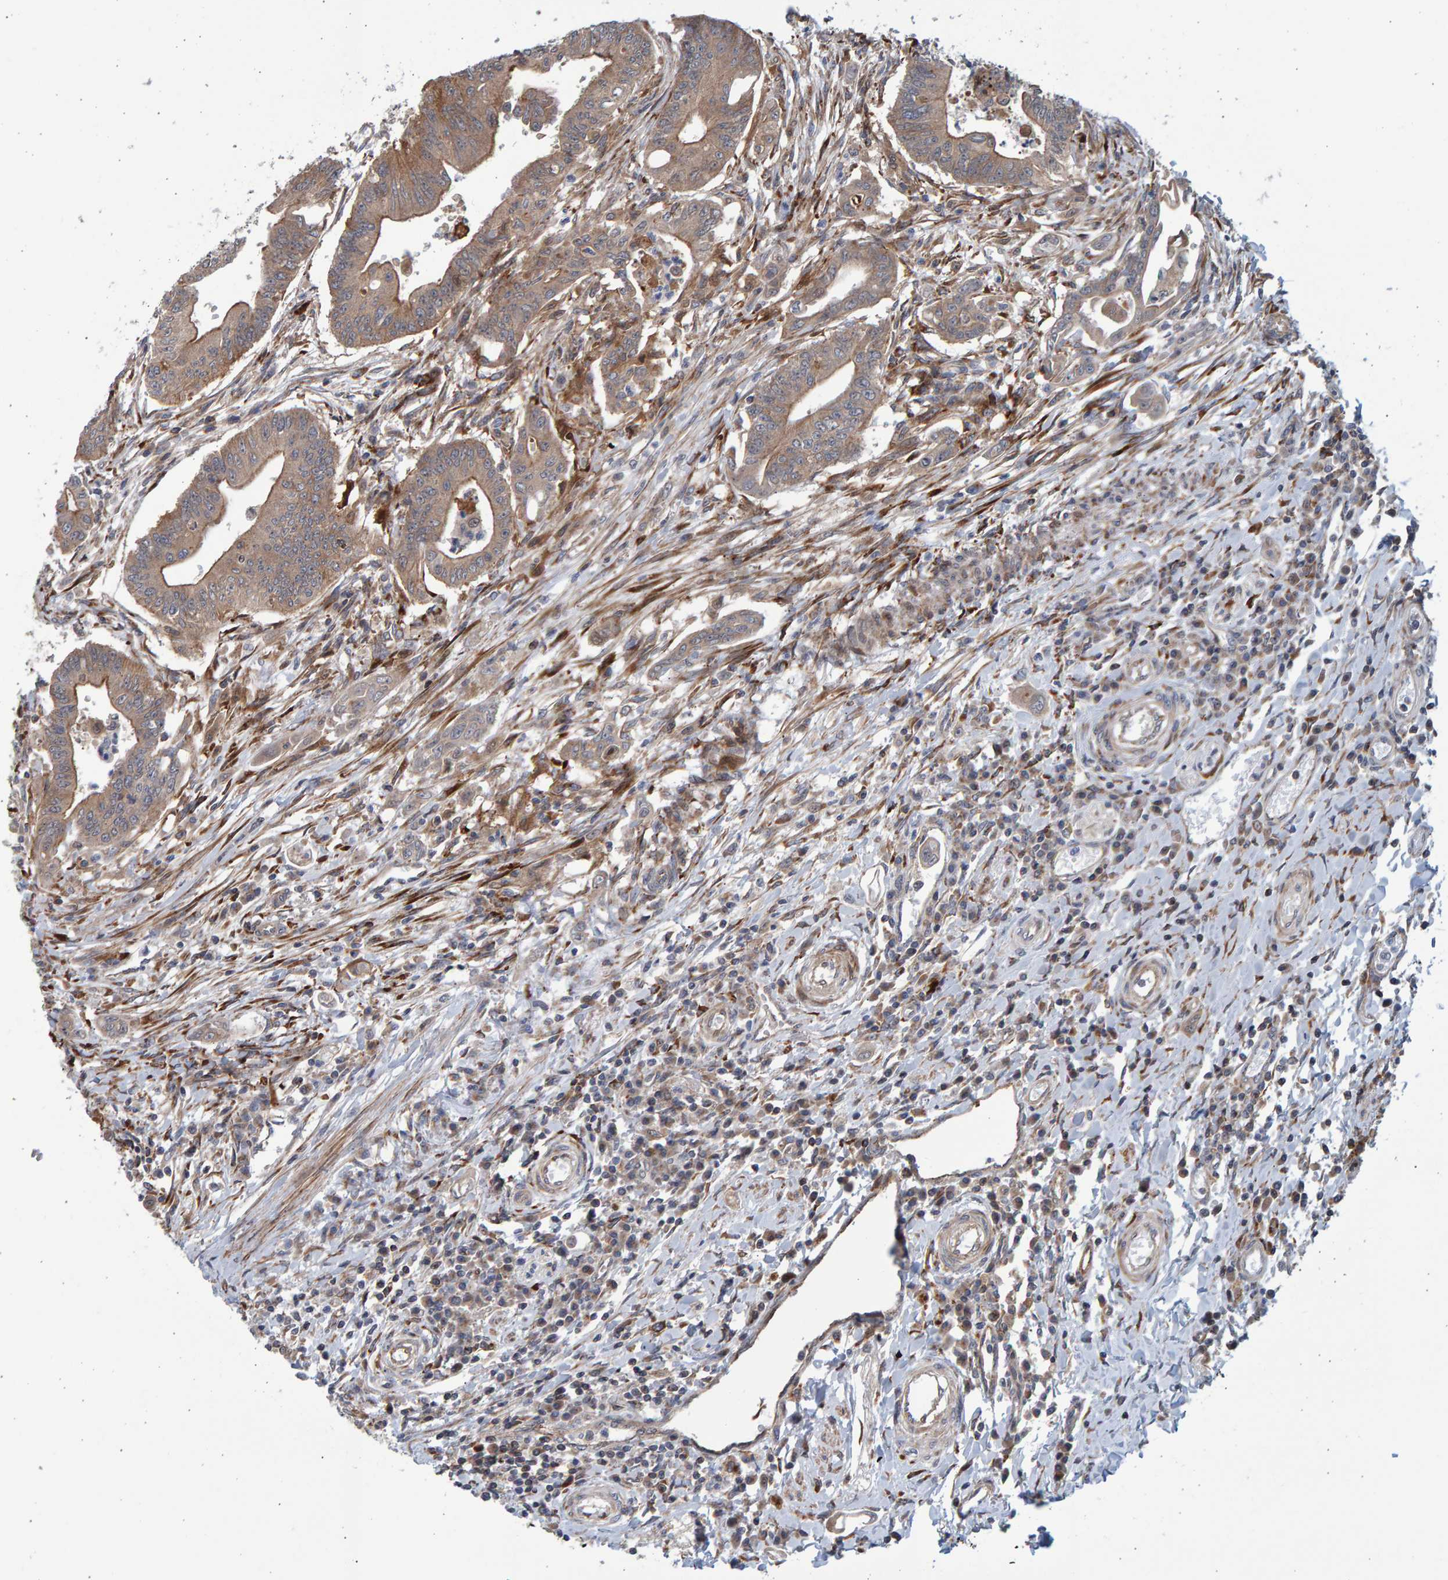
{"staining": {"intensity": "moderate", "quantity": ">75%", "location": "cytoplasmic/membranous"}, "tissue": "colorectal cancer", "cell_type": "Tumor cells", "image_type": "cancer", "snomed": [{"axis": "morphology", "description": "Adenoma, NOS"}, {"axis": "morphology", "description": "Adenocarcinoma, NOS"}, {"axis": "topography", "description": "Colon"}], "caption": "Colorectal adenoma stained with a brown dye exhibits moderate cytoplasmic/membranous positive expression in about >75% of tumor cells.", "gene": "LRBA", "patient": {"sex": "male", "age": 79}}